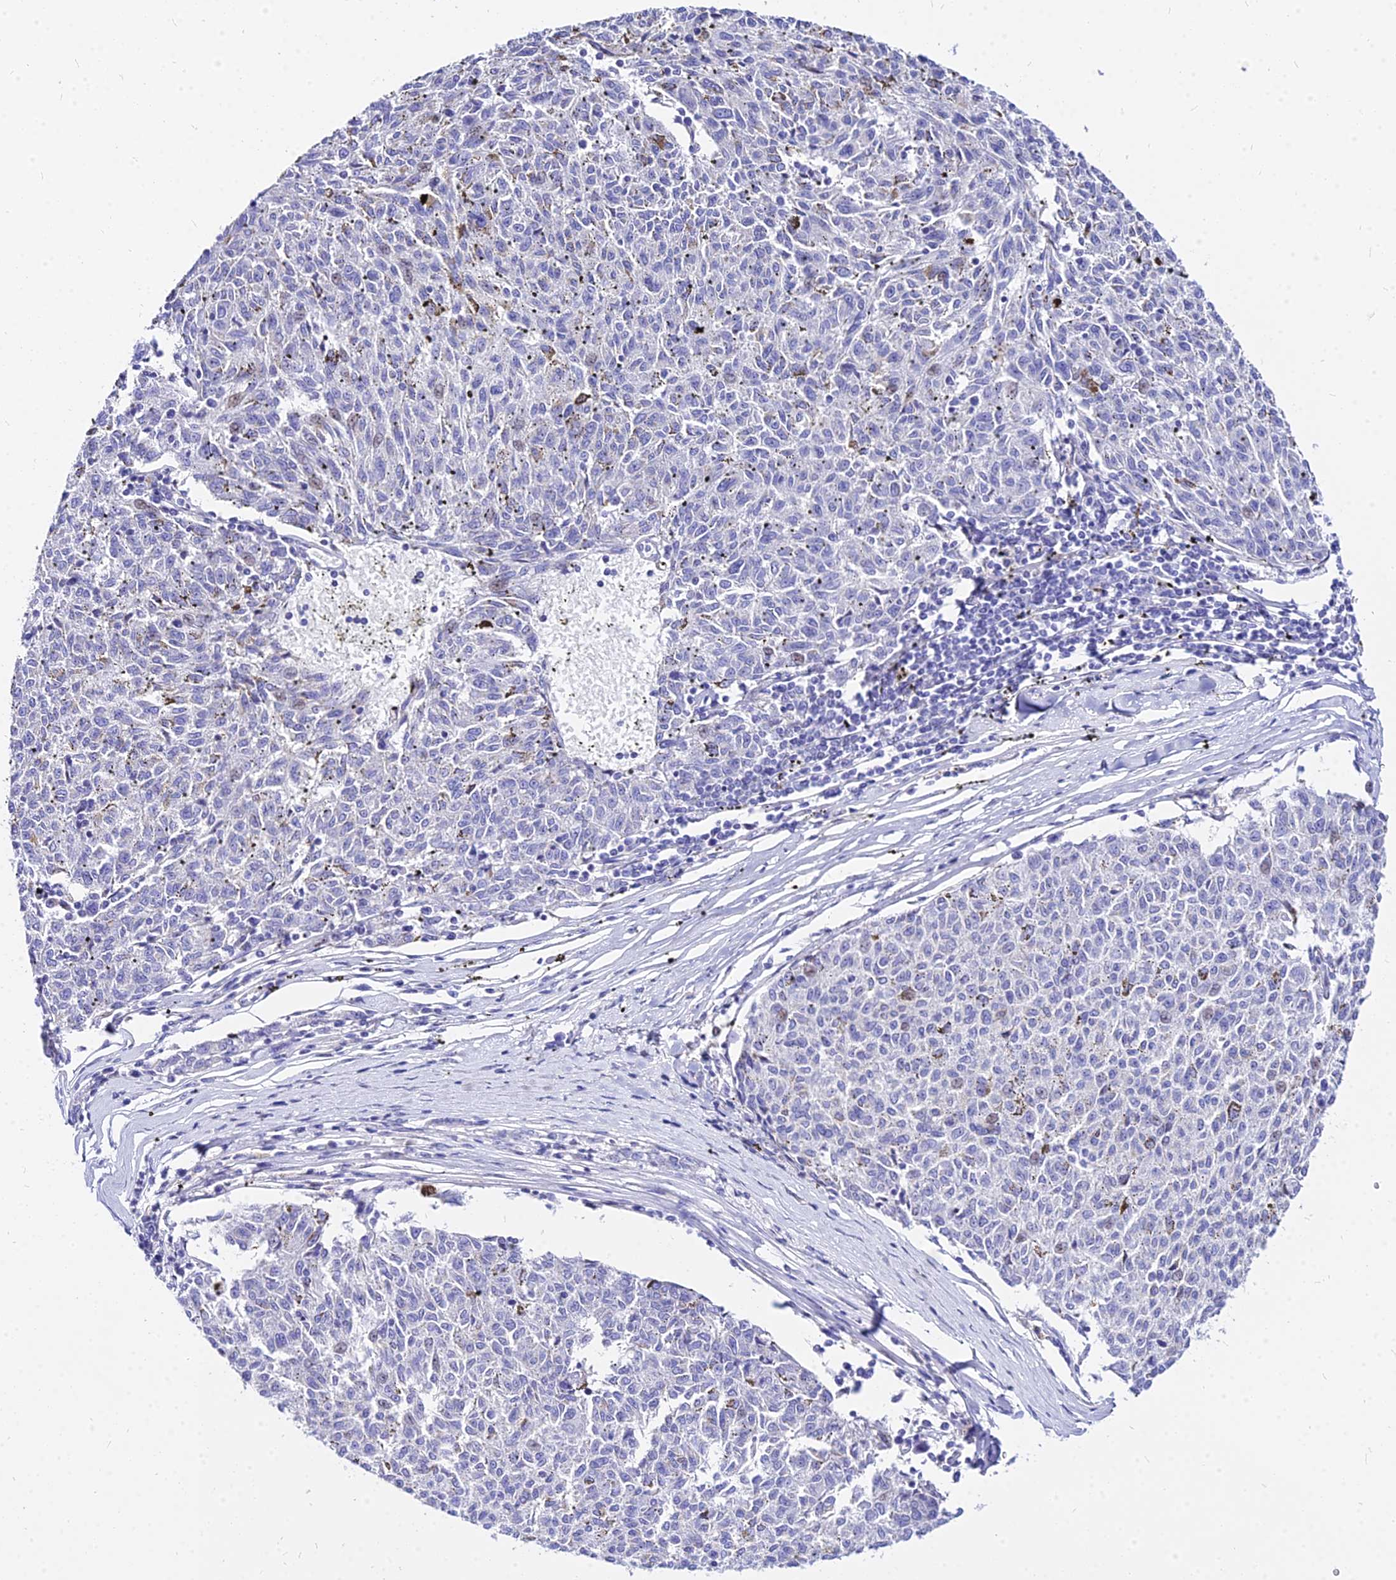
{"staining": {"intensity": "negative", "quantity": "none", "location": "none"}, "tissue": "melanoma", "cell_type": "Tumor cells", "image_type": "cancer", "snomed": [{"axis": "morphology", "description": "Malignant melanoma, NOS"}, {"axis": "topography", "description": "Skin"}], "caption": "Immunohistochemical staining of human malignant melanoma demonstrates no significant expression in tumor cells.", "gene": "CARD18", "patient": {"sex": "female", "age": 72}}